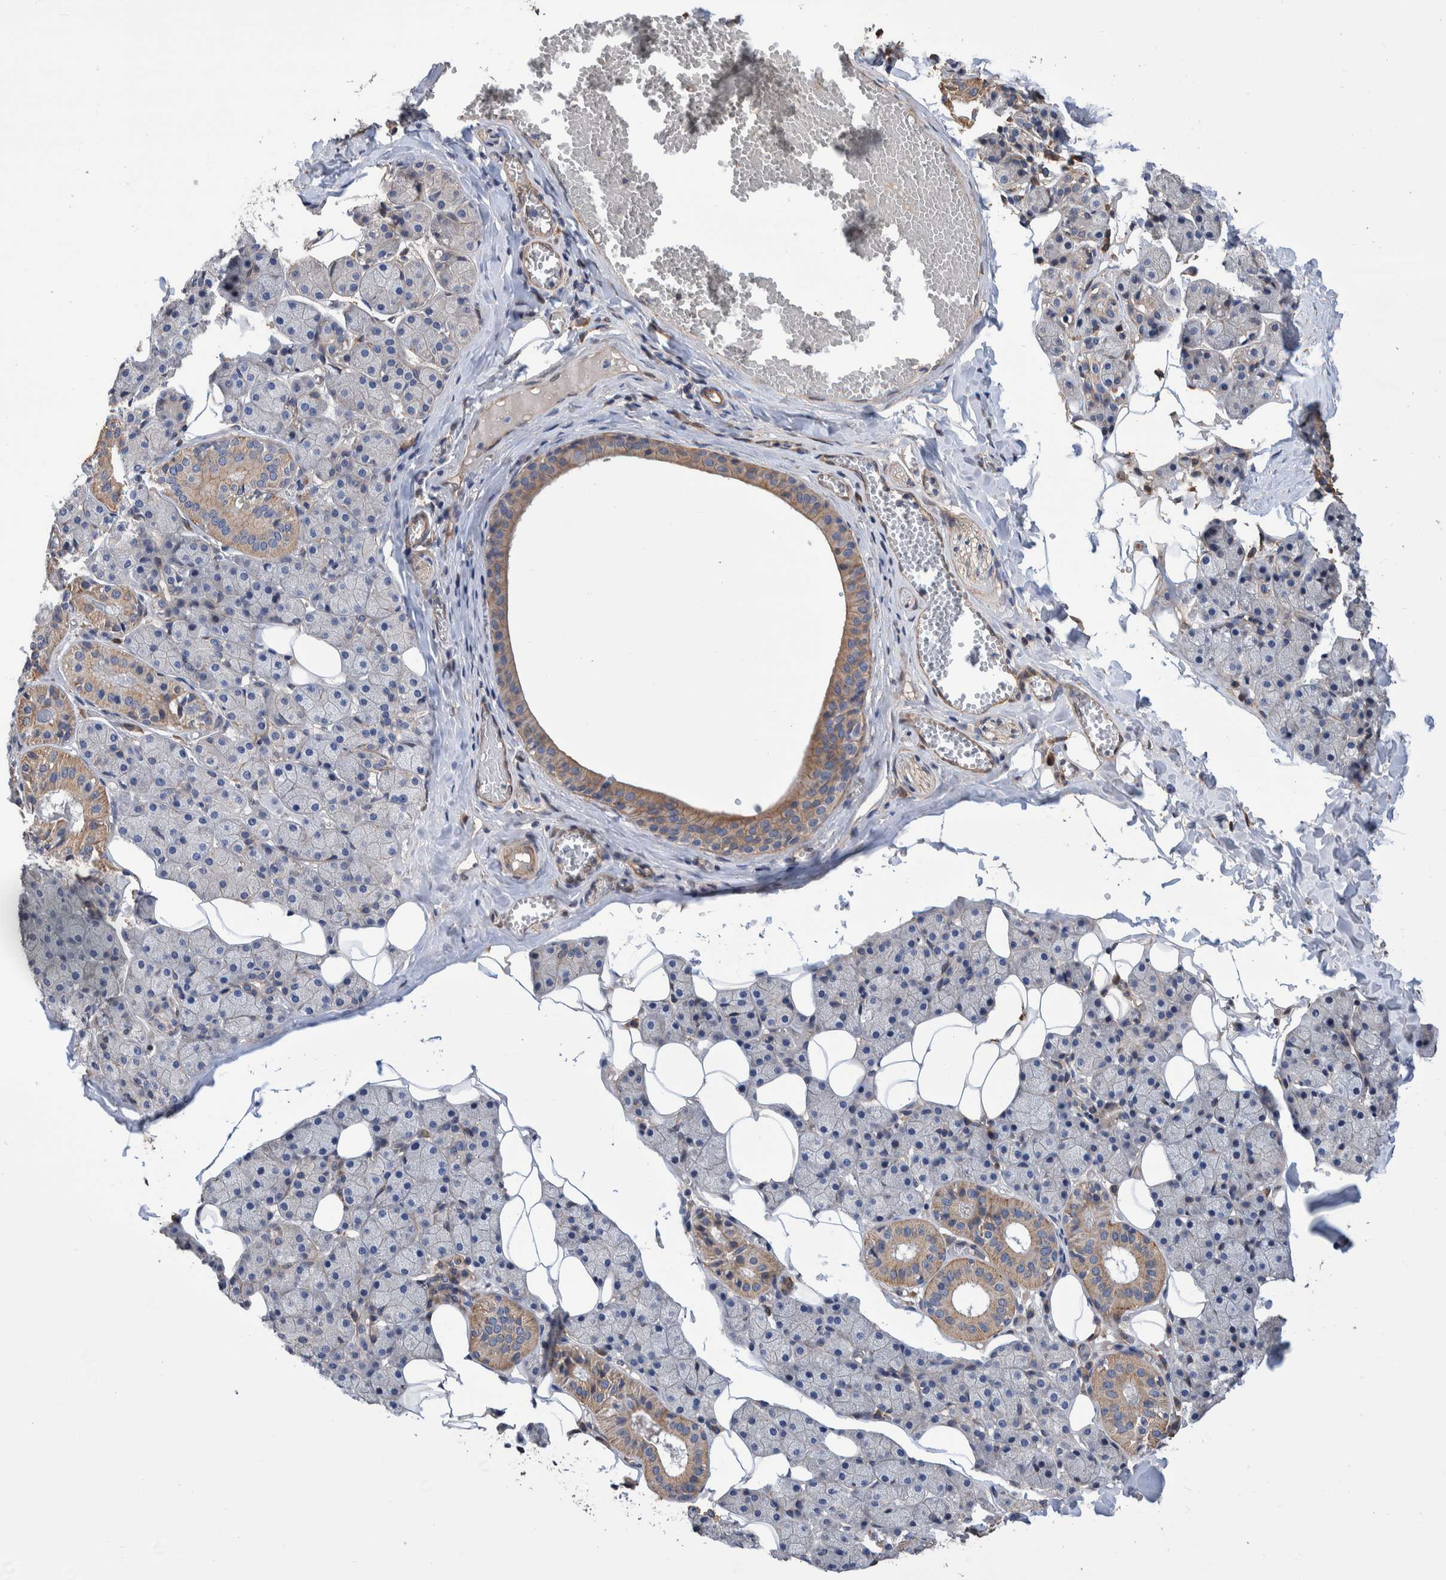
{"staining": {"intensity": "moderate", "quantity": "<25%", "location": "cytoplasmic/membranous"}, "tissue": "salivary gland", "cell_type": "Glandular cells", "image_type": "normal", "snomed": [{"axis": "morphology", "description": "Normal tissue, NOS"}, {"axis": "topography", "description": "Salivary gland"}], "caption": "Immunohistochemical staining of unremarkable salivary gland displays moderate cytoplasmic/membranous protein expression in approximately <25% of glandular cells. (brown staining indicates protein expression, while blue staining denotes nuclei).", "gene": "SLC45A4", "patient": {"sex": "female", "age": 33}}